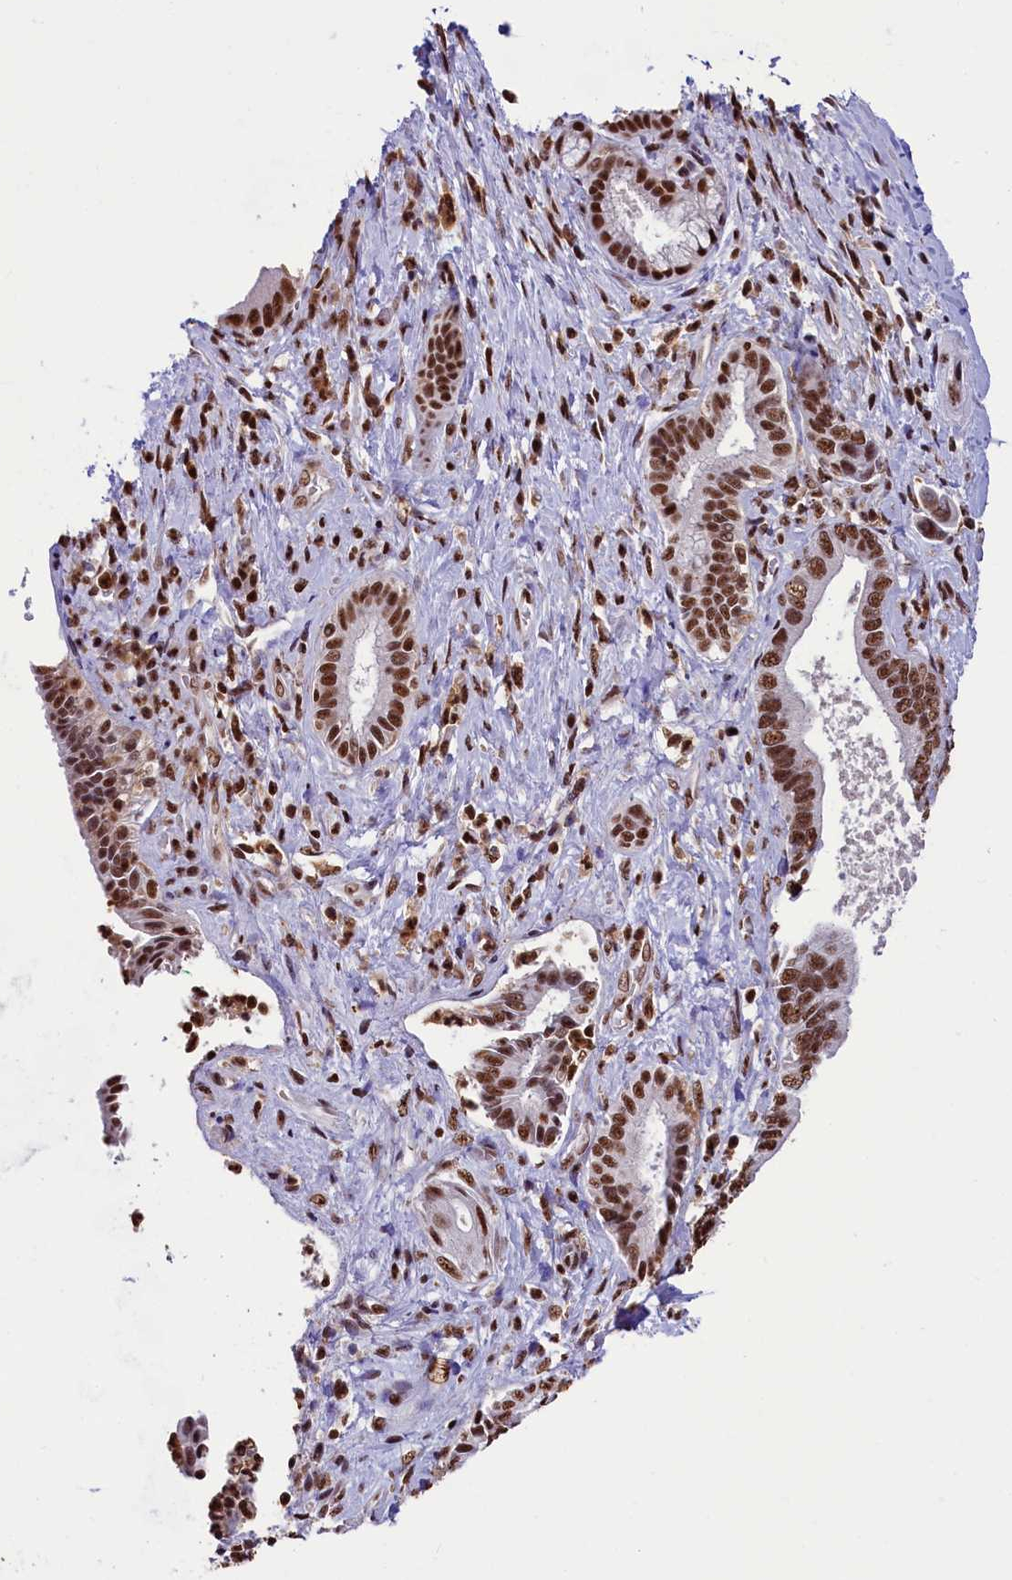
{"staining": {"intensity": "strong", "quantity": ">75%", "location": "nuclear"}, "tissue": "pancreatic cancer", "cell_type": "Tumor cells", "image_type": "cancer", "snomed": [{"axis": "morphology", "description": "Adenocarcinoma, NOS"}, {"axis": "topography", "description": "Pancreas"}], "caption": "Human pancreatic adenocarcinoma stained with a protein marker displays strong staining in tumor cells.", "gene": "SNRPD2", "patient": {"sex": "female", "age": 55}}